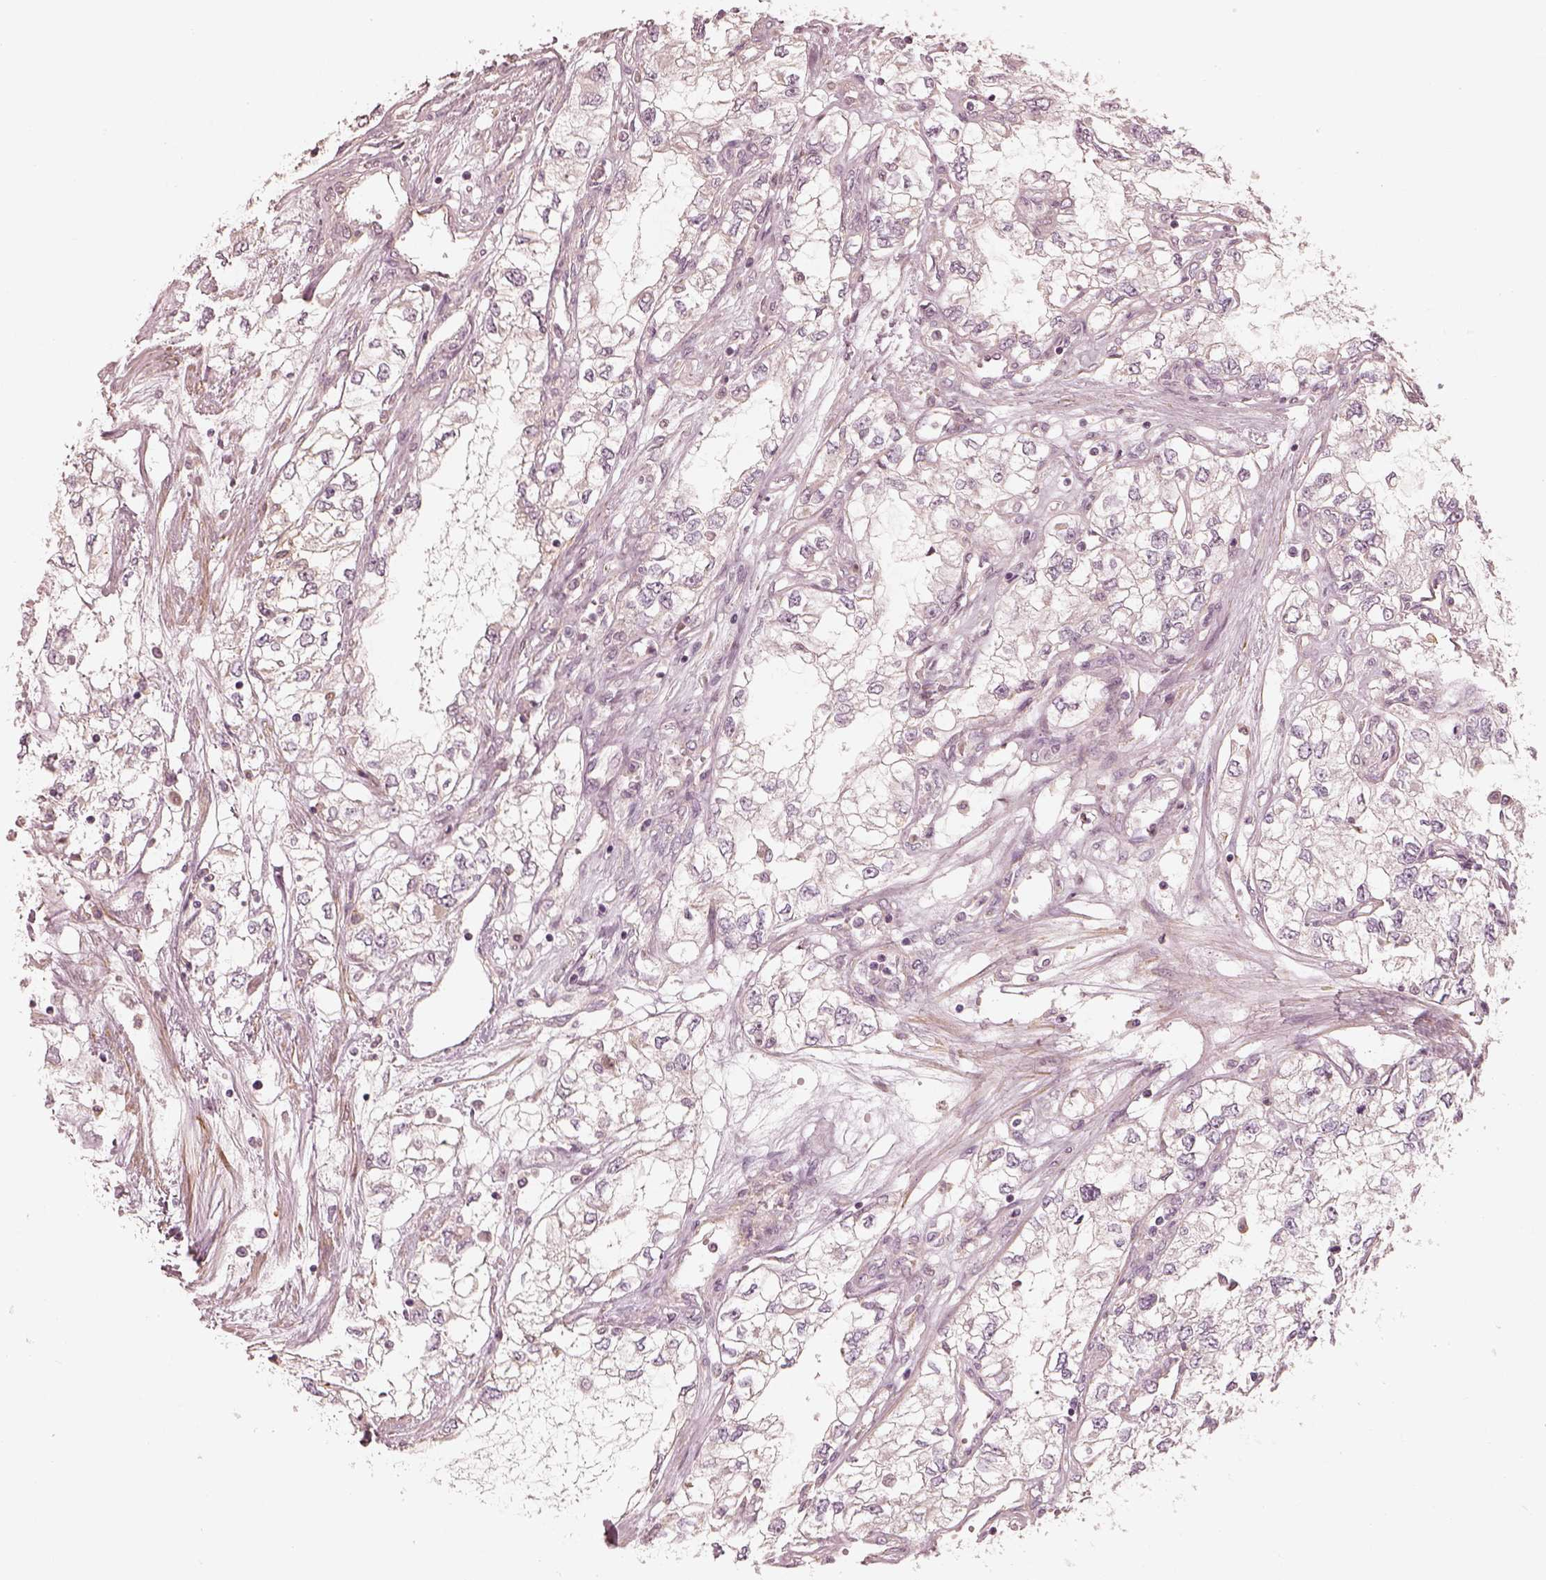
{"staining": {"intensity": "negative", "quantity": "none", "location": "none"}, "tissue": "renal cancer", "cell_type": "Tumor cells", "image_type": "cancer", "snomed": [{"axis": "morphology", "description": "Adenocarcinoma, NOS"}, {"axis": "topography", "description": "Kidney"}], "caption": "Histopathology image shows no significant protein positivity in tumor cells of renal cancer (adenocarcinoma).", "gene": "KCNJ9", "patient": {"sex": "female", "age": 59}}